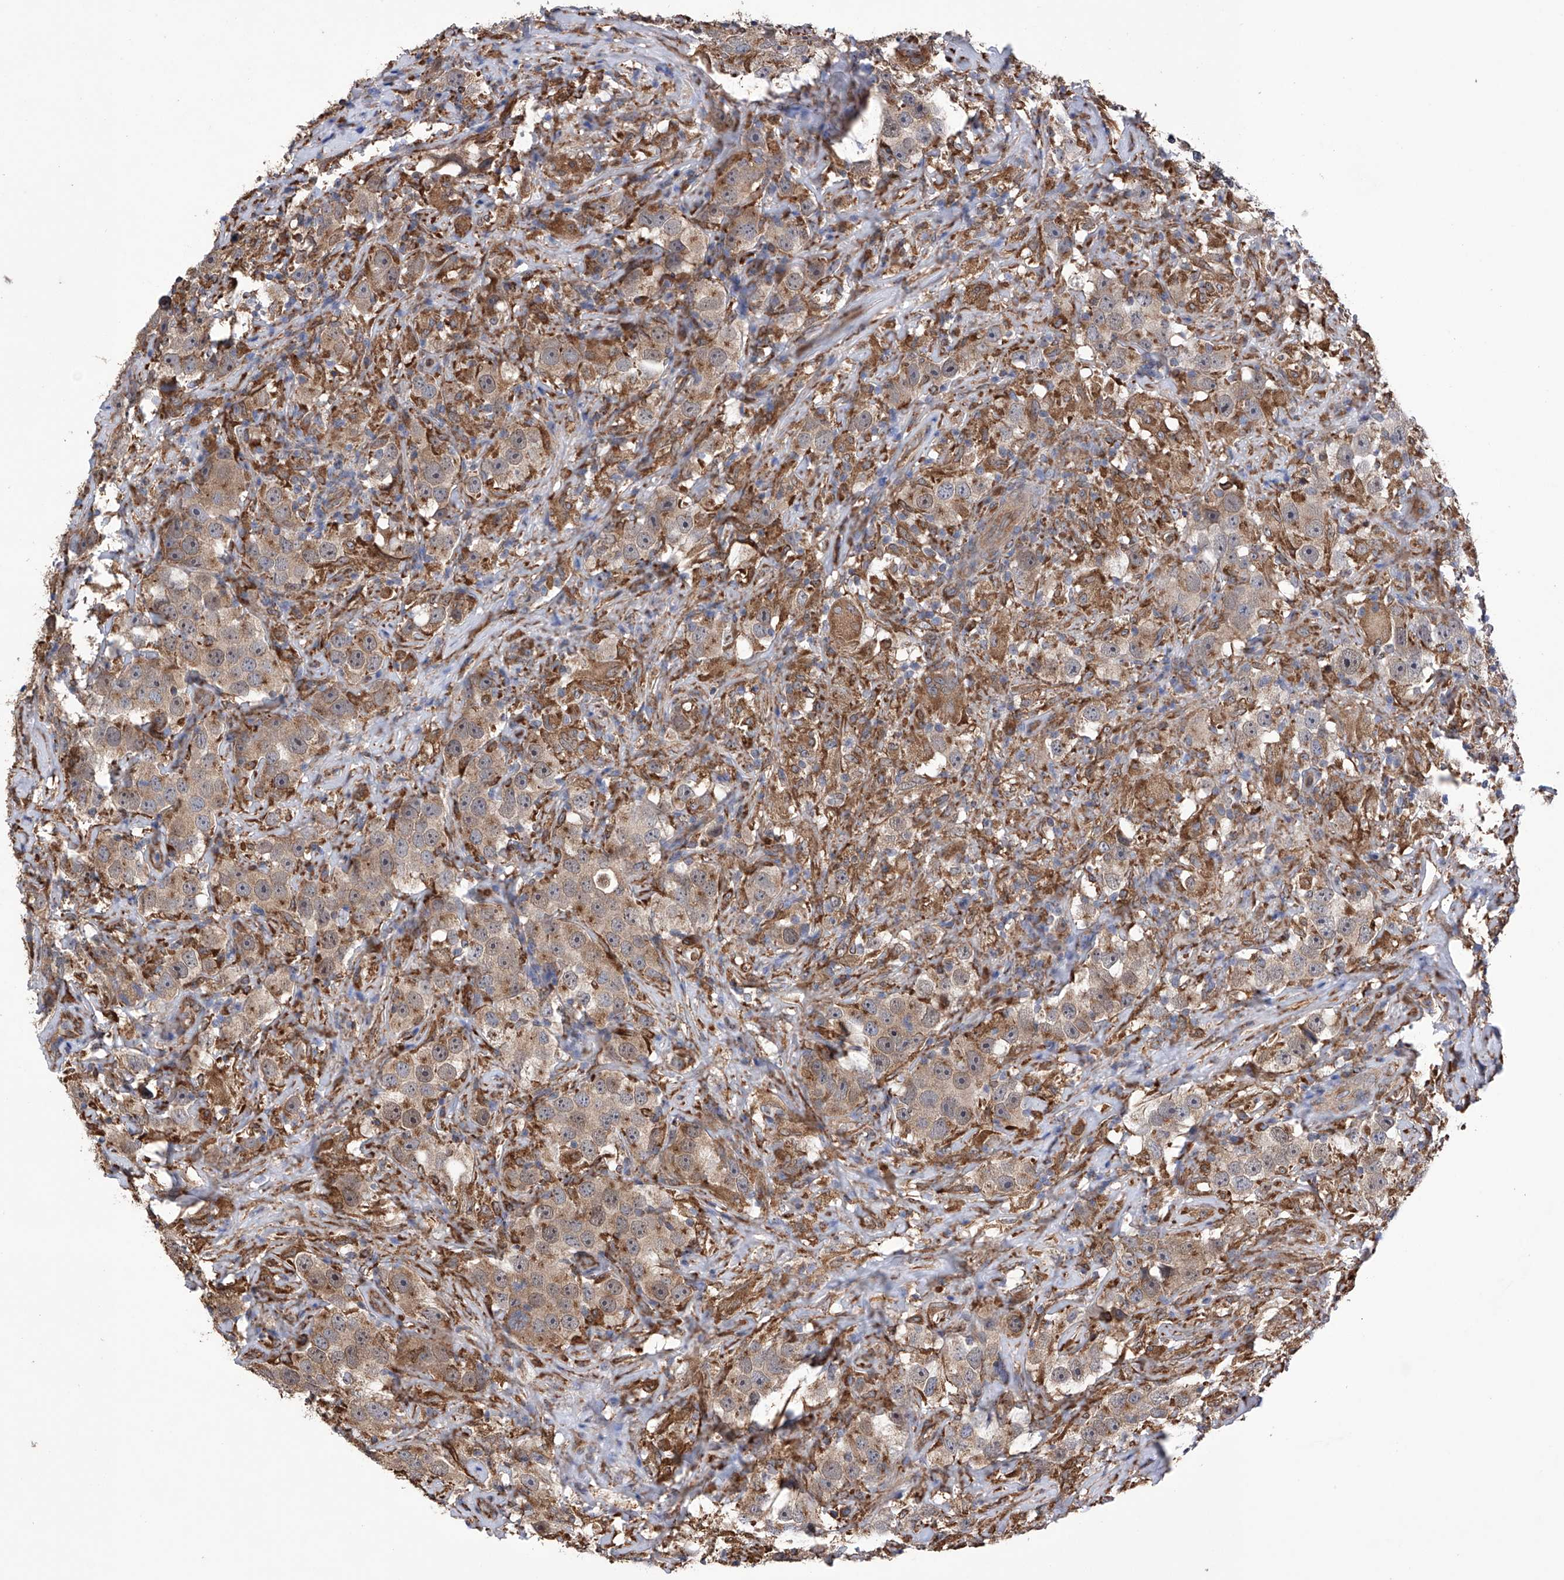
{"staining": {"intensity": "moderate", "quantity": ">75%", "location": "cytoplasmic/membranous"}, "tissue": "testis cancer", "cell_type": "Tumor cells", "image_type": "cancer", "snomed": [{"axis": "morphology", "description": "Seminoma, NOS"}, {"axis": "topography", "description": "Testis"}], "caption": "Immunohistochemistry (IHC) micrograph of neoplastic tissue: human testis seminoma stained using immunohistochemistry (IHC) displays medium levels of moderate protein expression localized specifically in the cytoplasmic/membranous of tumor cells, appearing as a cytoplasmic/membranous brown color.", "gene": "DNAH8", "patient": {"sex": "male", "age": 49}}